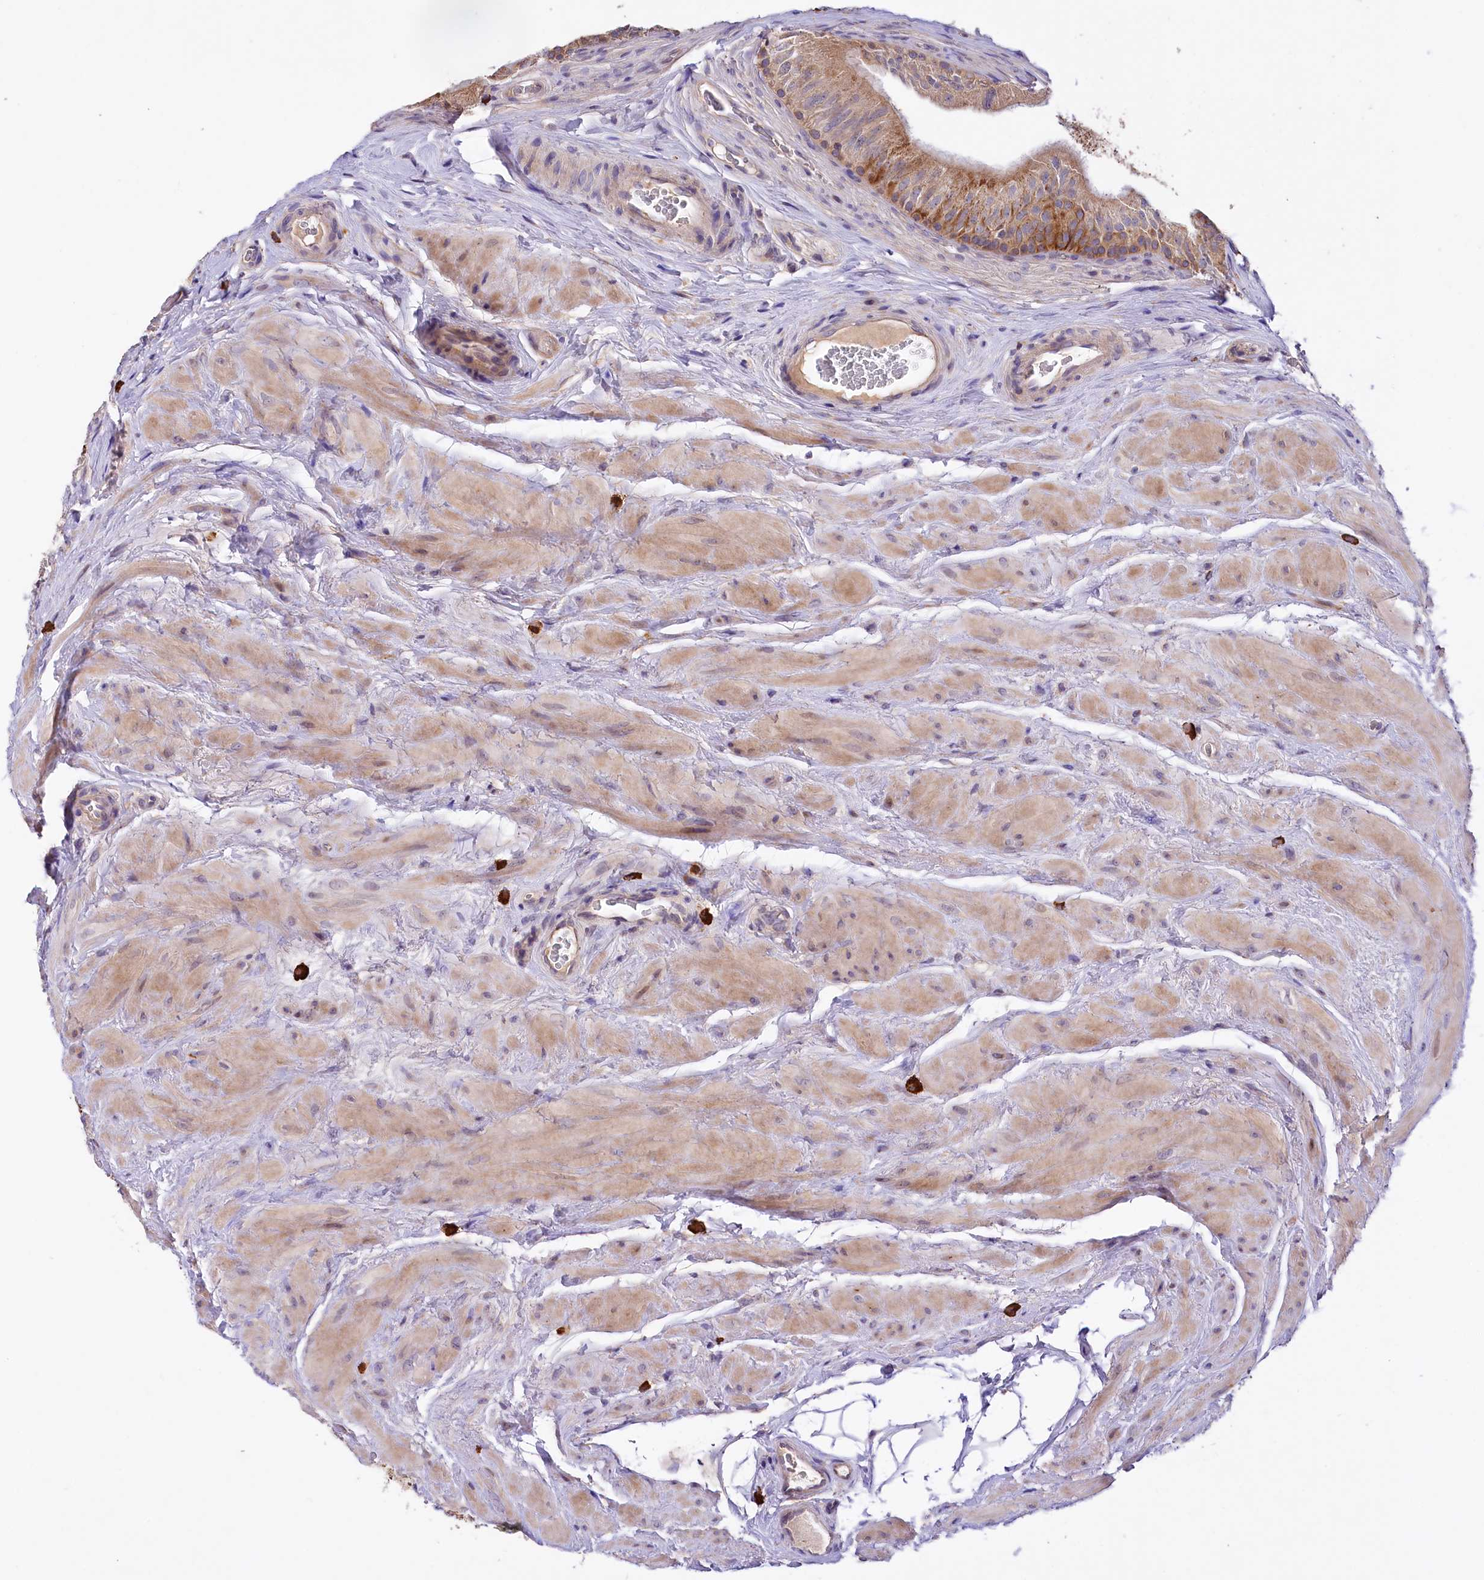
{"staining": {"intensity": "moderate", "quantity": "<25%", "location": "cytoplasmic/membranous"}, "tissue": "epididymis", "cell_type": "Glandular cells", "image_type": "normal", "snomed": [{"axis": "morphology", "description": "Normal tissue, NOS"}, {"axis": "topography", "description": "Epididymis"}], "caption": "Brown immunohistochemical staining in normal human epididymis reveals moderate cytoplasmic/membranous positivity in about <25% of glandular cells. (DAB IHC with brightfield microscopy, high magnification).", "gene": "ZNF45", "patient": {"sex": "male", "age": 46}}